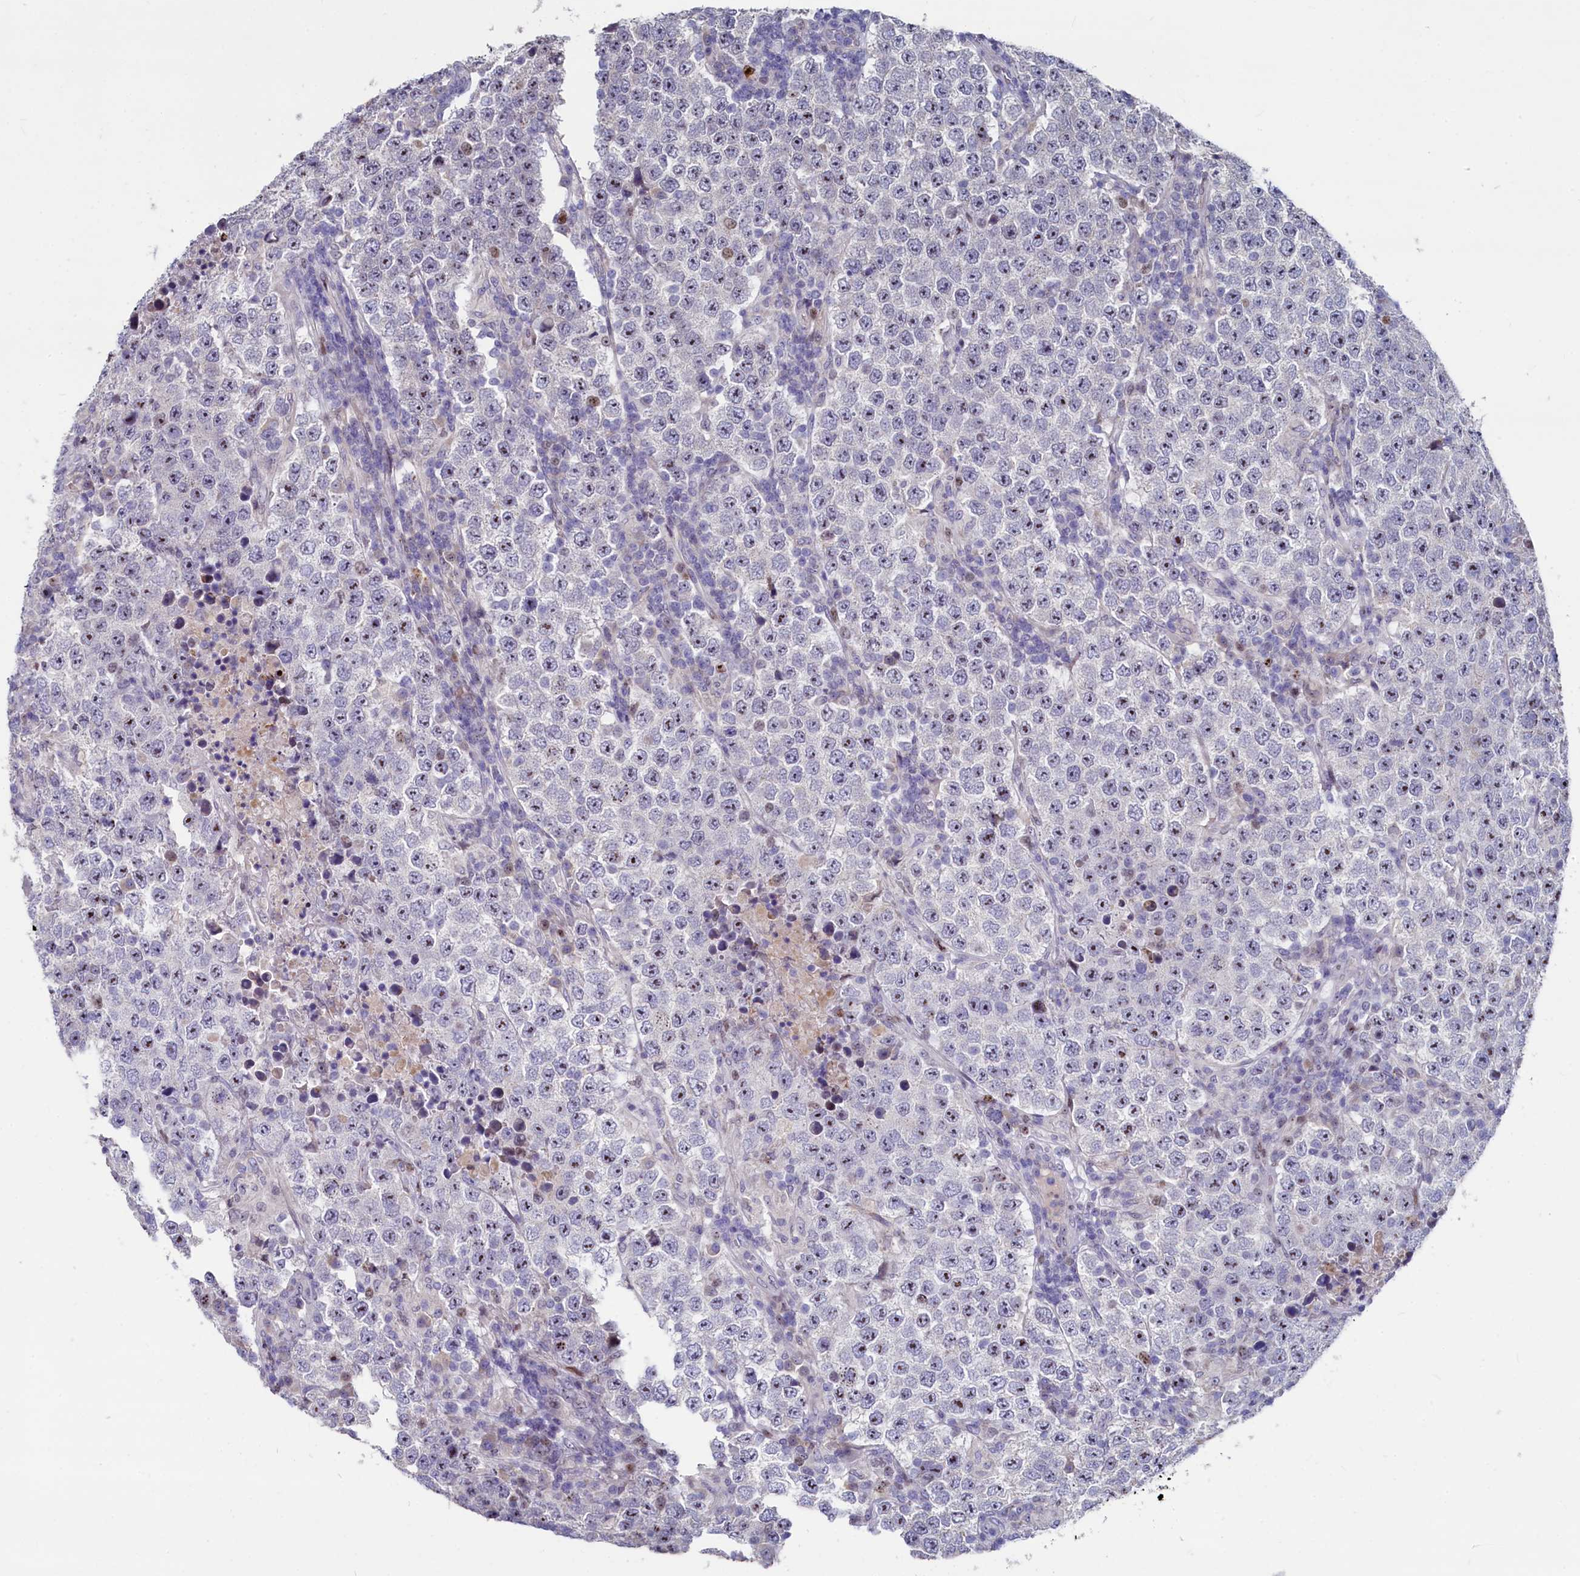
{"staining": {"intensity": "weak", "quantity": "25%-75%", "location": "nuclear"}, "tissue": "testis cancer", "cell_type": "Tumor cells", "image_type": "cancer", "snomed": [{"axis": "morphology", "description": "Normal tissue, NOS"}, {"axis": "morphology", "description": "Urothelial carcinoma, High grade"}, {"axis": "morphology", "description": "Seminoma, NOS"}, {"axis": "morphology", "description": "Carcinoma, Embryonal, NOS"}, {"axis": "topography", "description": "Urinary bladder"}, {"axis": "topography", "description": "Testis"}], "caption": "High-magnification brightfield microscopy of testis urothelial carcinoma (high-grade) stained with DAB (brown) and counterstained with hematoxylin (blue). tumor cells exhibit weak nuclear positivity is seen in about25%-75% of cells.", "gene": "ASXL3", "patient": {"sex": "male", "age": 41}}